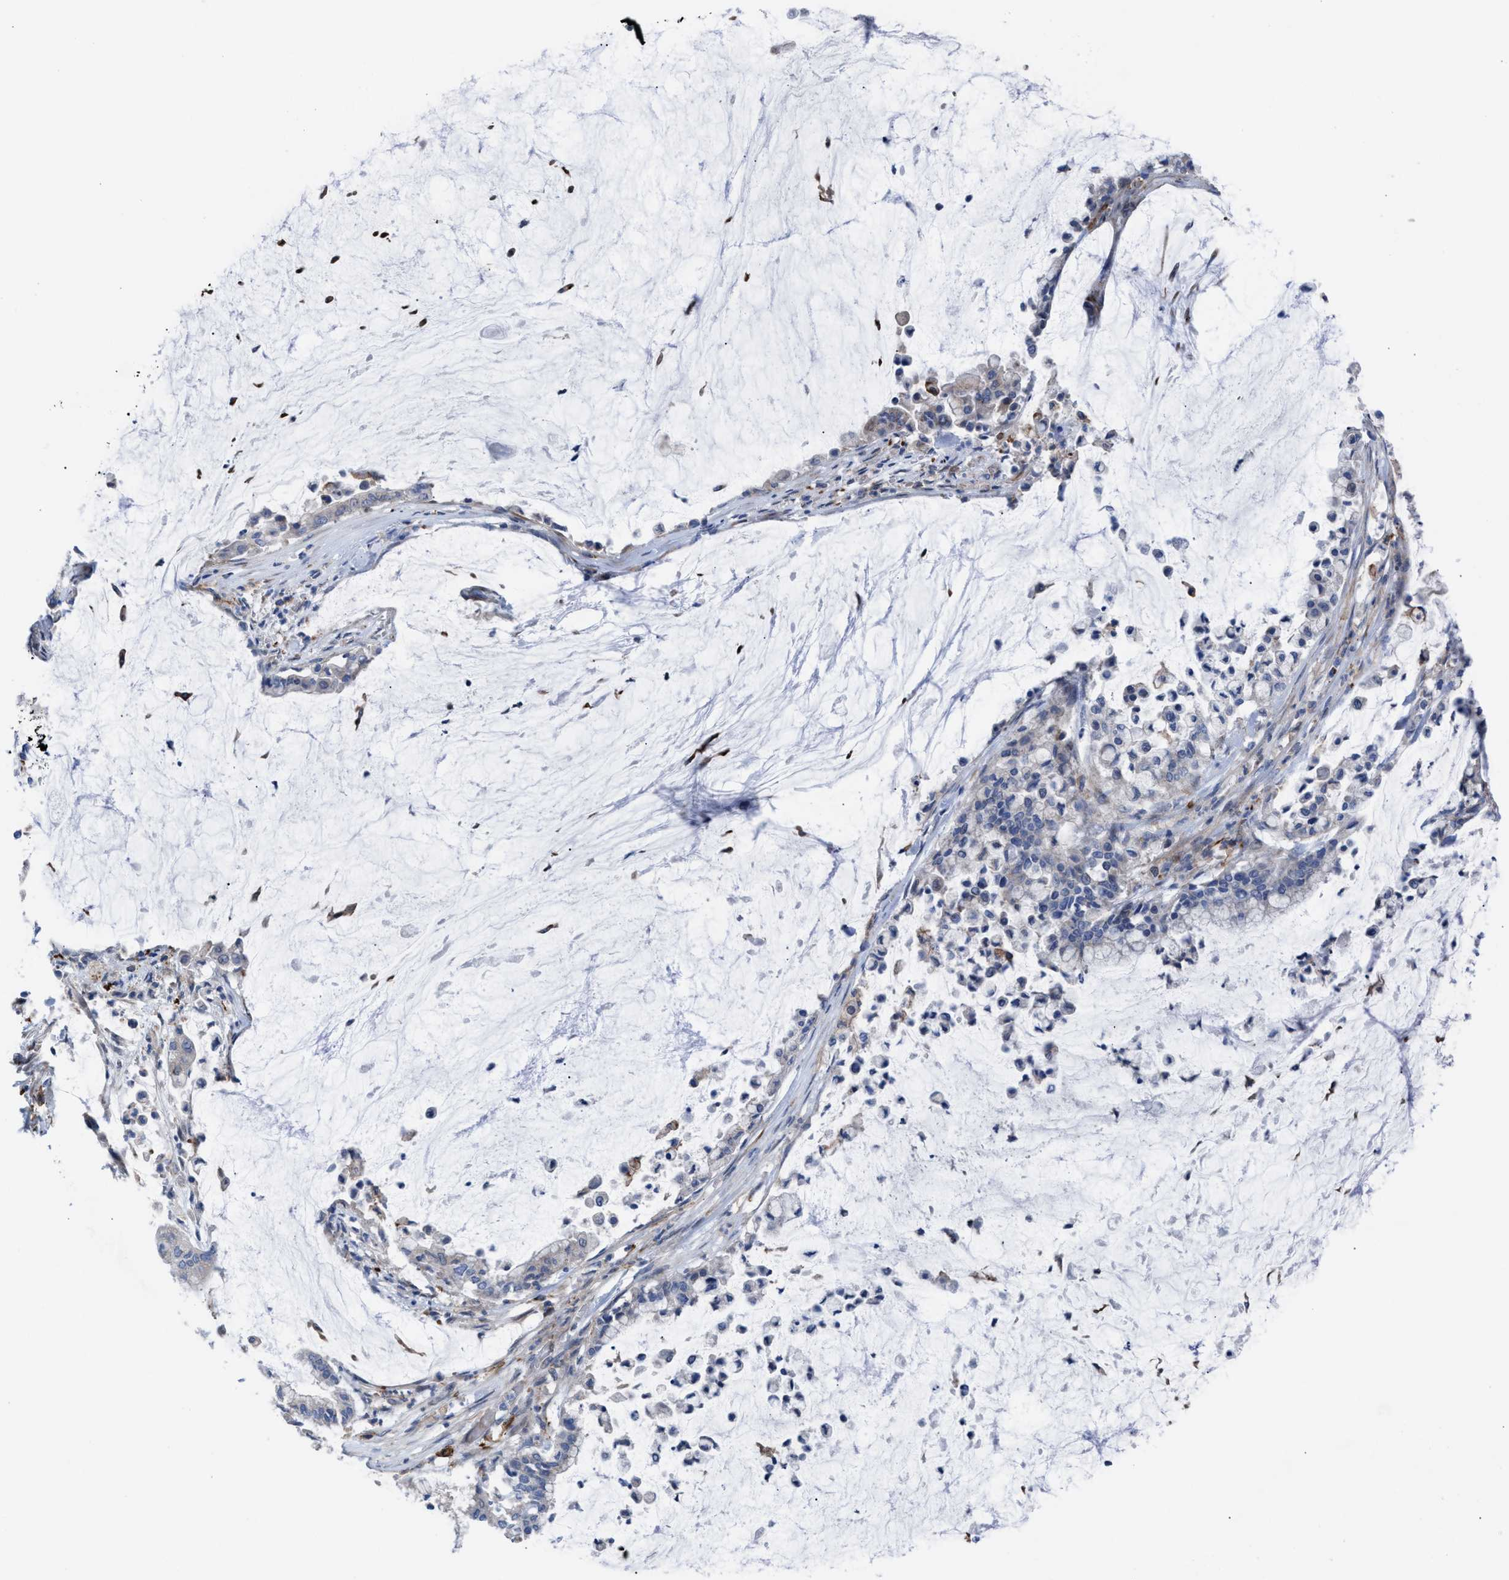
{"staining": {"intensity": "negative", "quantity": "none", "location": "none"}, "tissue": "pancreatic cancer", "cell_type": "Tumor cells", "image_type": "cancer", "snomed": [{"axis": "morphology", "description": "Adenocarcinoma, NOS"}, {"axis": "topography", "description": "Pancreas"}], "caption": "Protein analysis of pancreatic cancer demonstrates no significant positivity in tumor cells. (Stains: DAB immunohistochemistry (IHC) with hematoxylin counter stain, Microscopy: brightfield microscopy at high magnification).", "gene": "SLC47A1", "patient": {"sex": "male", "age": 41}}